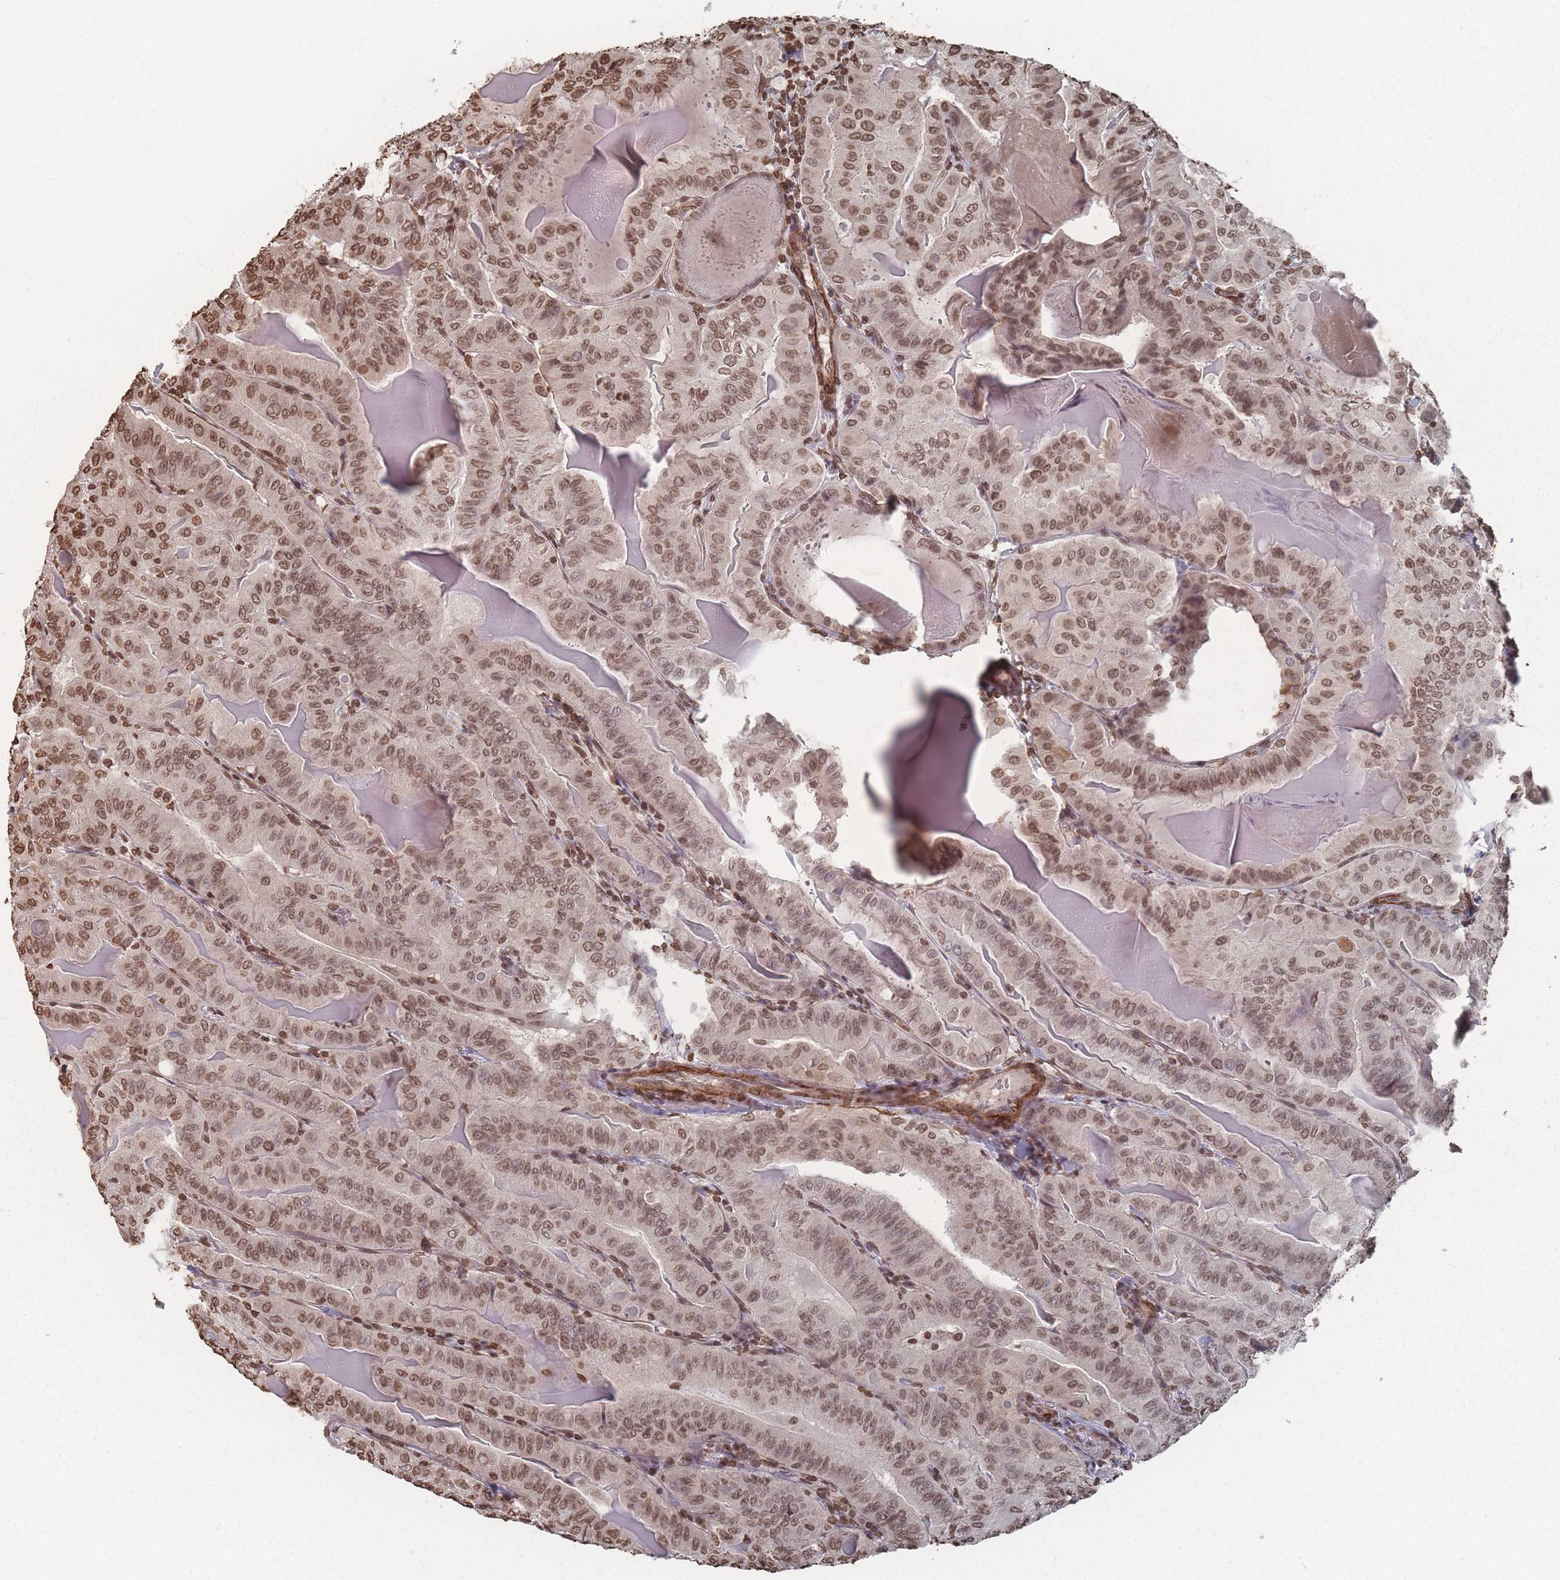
{"staining": {"intensity": "moderate", "quantity": ">75%", "location": "nuclear"}, "tissue": "thyroid cancer", "cell_type": "Tumor cells", "image_type": "cancer", "snomed": [{"axis": "morphology", "description": "Papillary adenocarcinoma, NOS"}, {"axis": "topography", "description": "Thyroid gland"}], "caption": "DAB immunohistochemical staining of thyroid papillary adenocarcinoma displays moderate nuclear protein positivity in about >75% of tumor cells.", "gene": "PLEKHG5", "patient": {"sex": "female", "age": 68}}